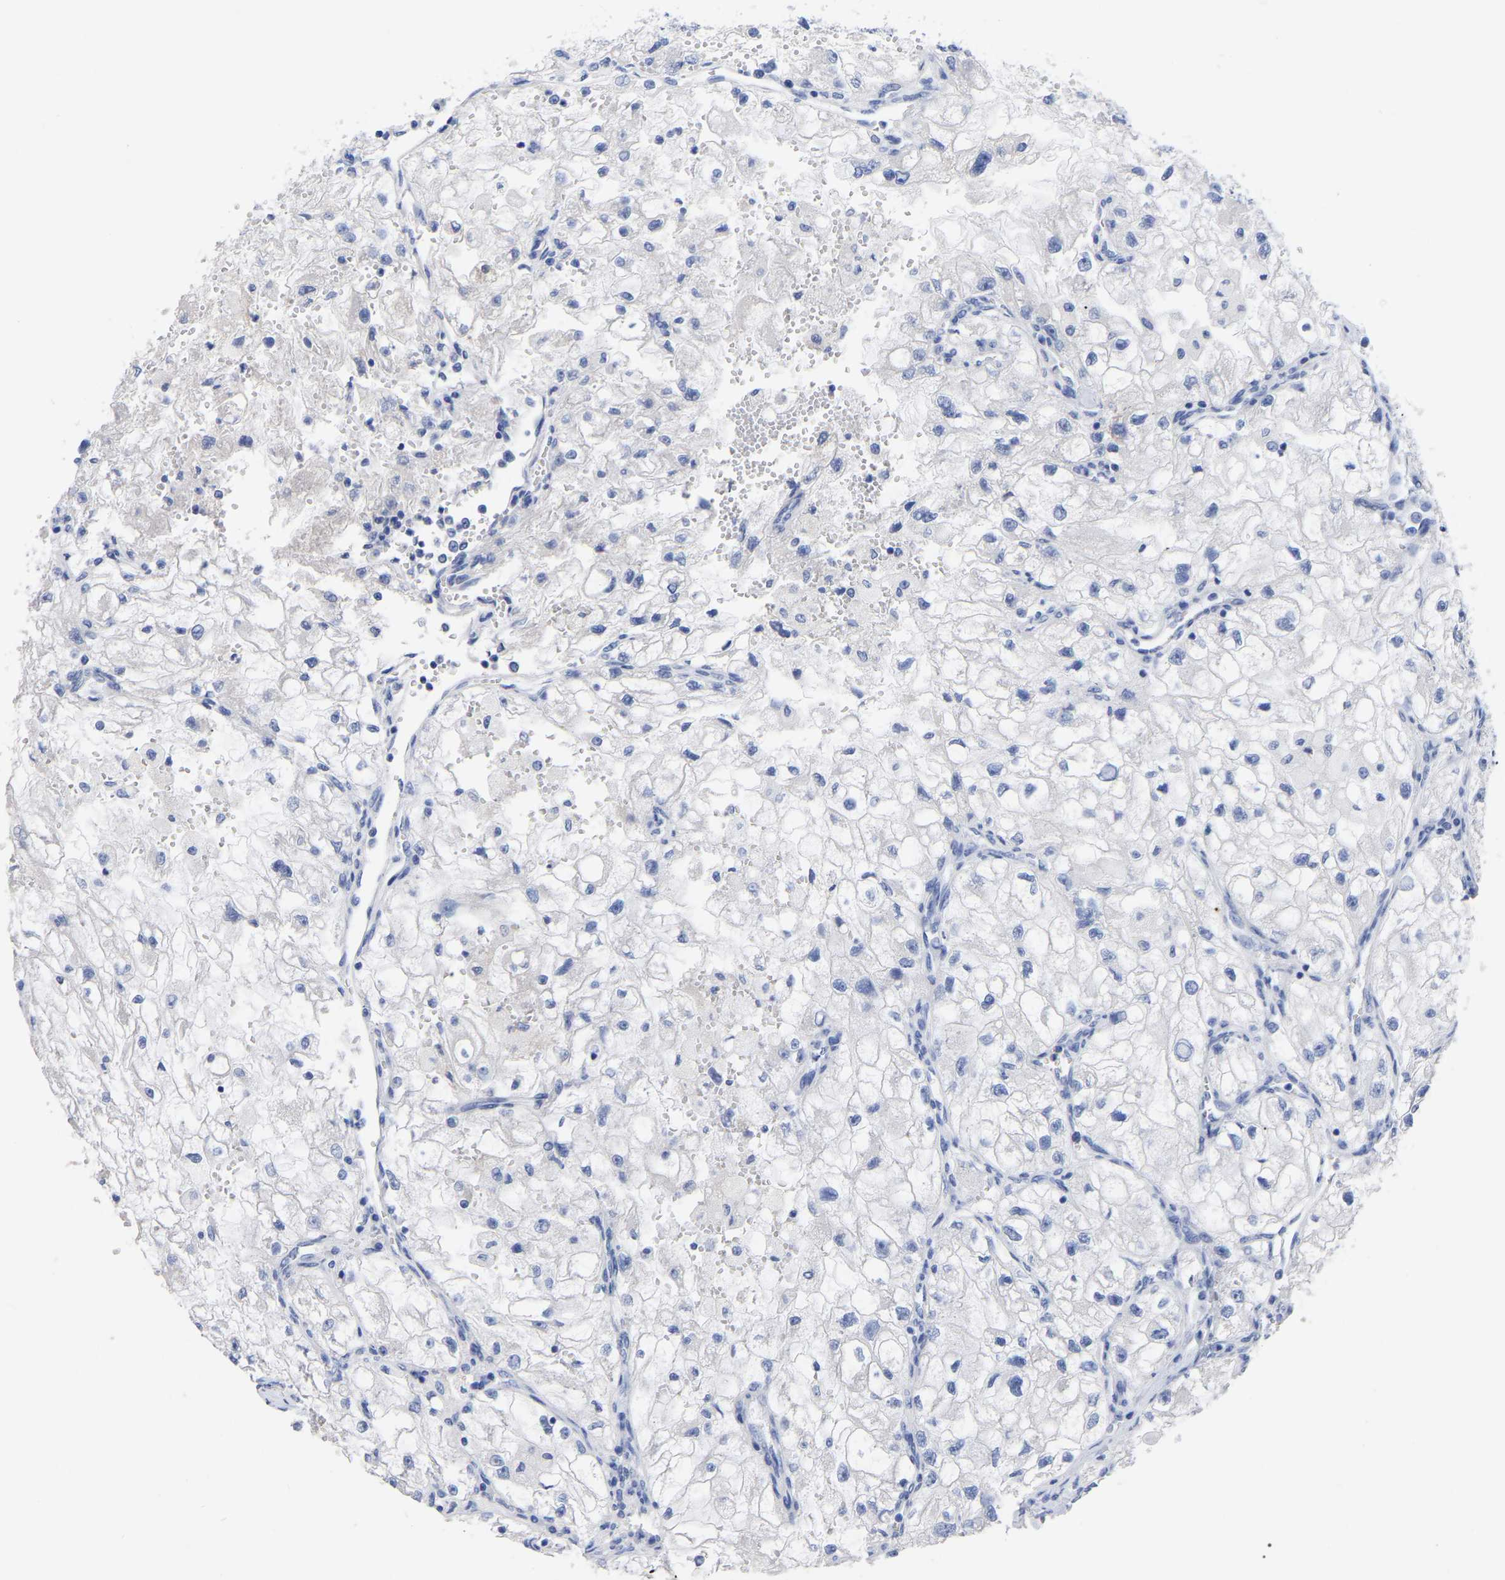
{"staining": {"intensity": "negative", "quantity": "none", "location": "none"}, "tissue": "renal cancer", "cell_type": "Tumor cells", "image_type": "cancer", "snomed": [{"axis": "morphology", "description": "Adenocarcinoma, NOS"}, {"axis": "topography", "description": "Kidney"}], "caption": "This micrograph is of renal cancer stained with IHC to label a protein in brown with the nuclei are counter-stained blue. There is no expression in tumor cells.", "gene": "ANXA13", "patient": {"sex": "female", "age": 70}}